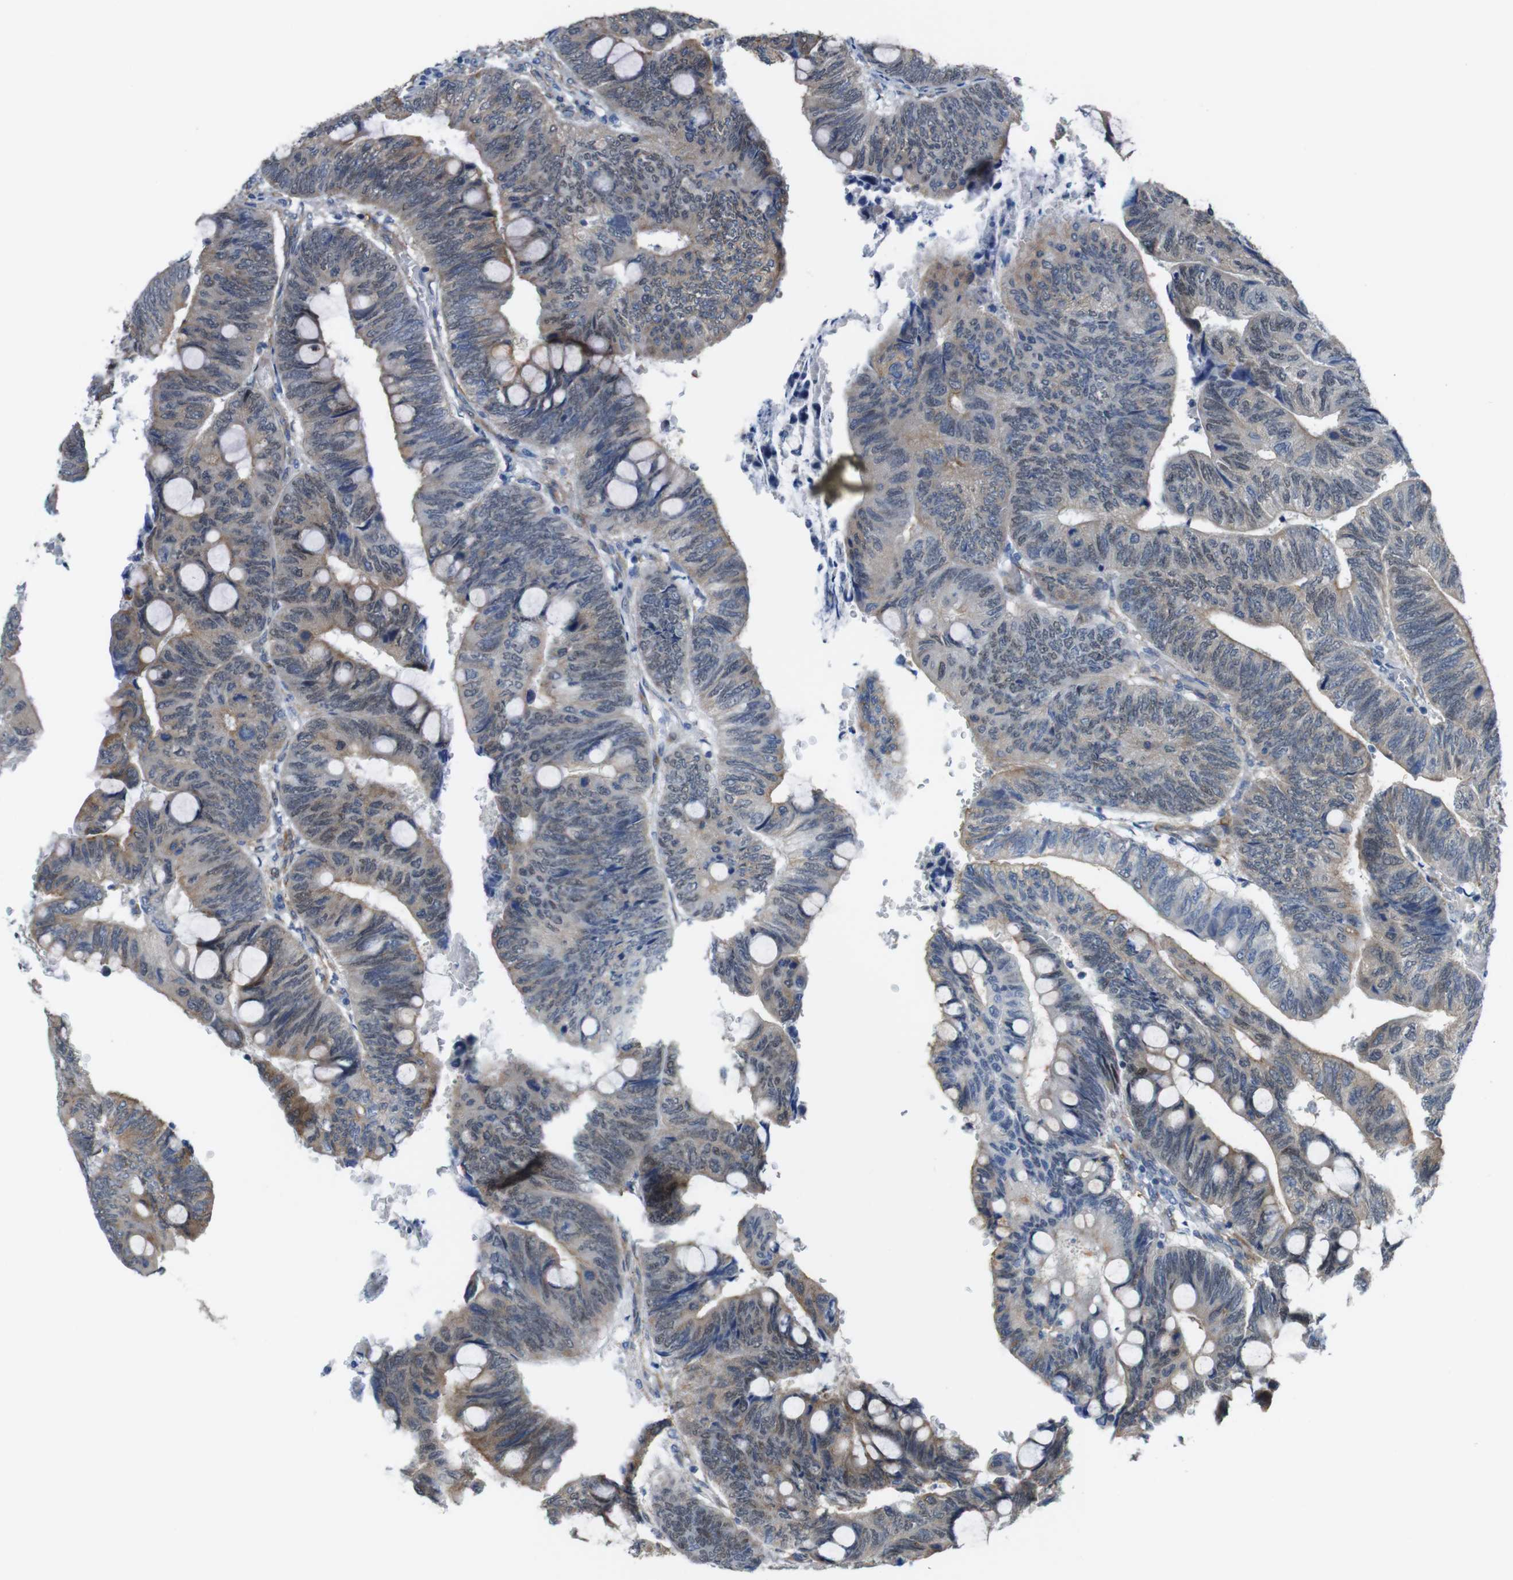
{"staining": {"intensity": "moderate", "quantity": ">75%", "location": "cytoplasmic/membranous"}, "tissue": "colorectal cancer", "cell_type": "Tumor cells", "image_type": "cancer", "snomed": [{"axis": "morphology", "description": "Normal tissue, NOS"}, {"axis": "morphology", "description": "Adenocarcinoma, NOS"}, {"axis": "topography", "description": "Rectum"}, {"axis": "topography", "description": "Peripheral nerve tissue"}], "caption": "An image of colorectal adenocarcinoma stained for a protein exhibits moderate cytoplasmic/membranous brown staining in tumor cells.", "gene": "PTGER4", "patient": {"sex": "male", "age": 92}}